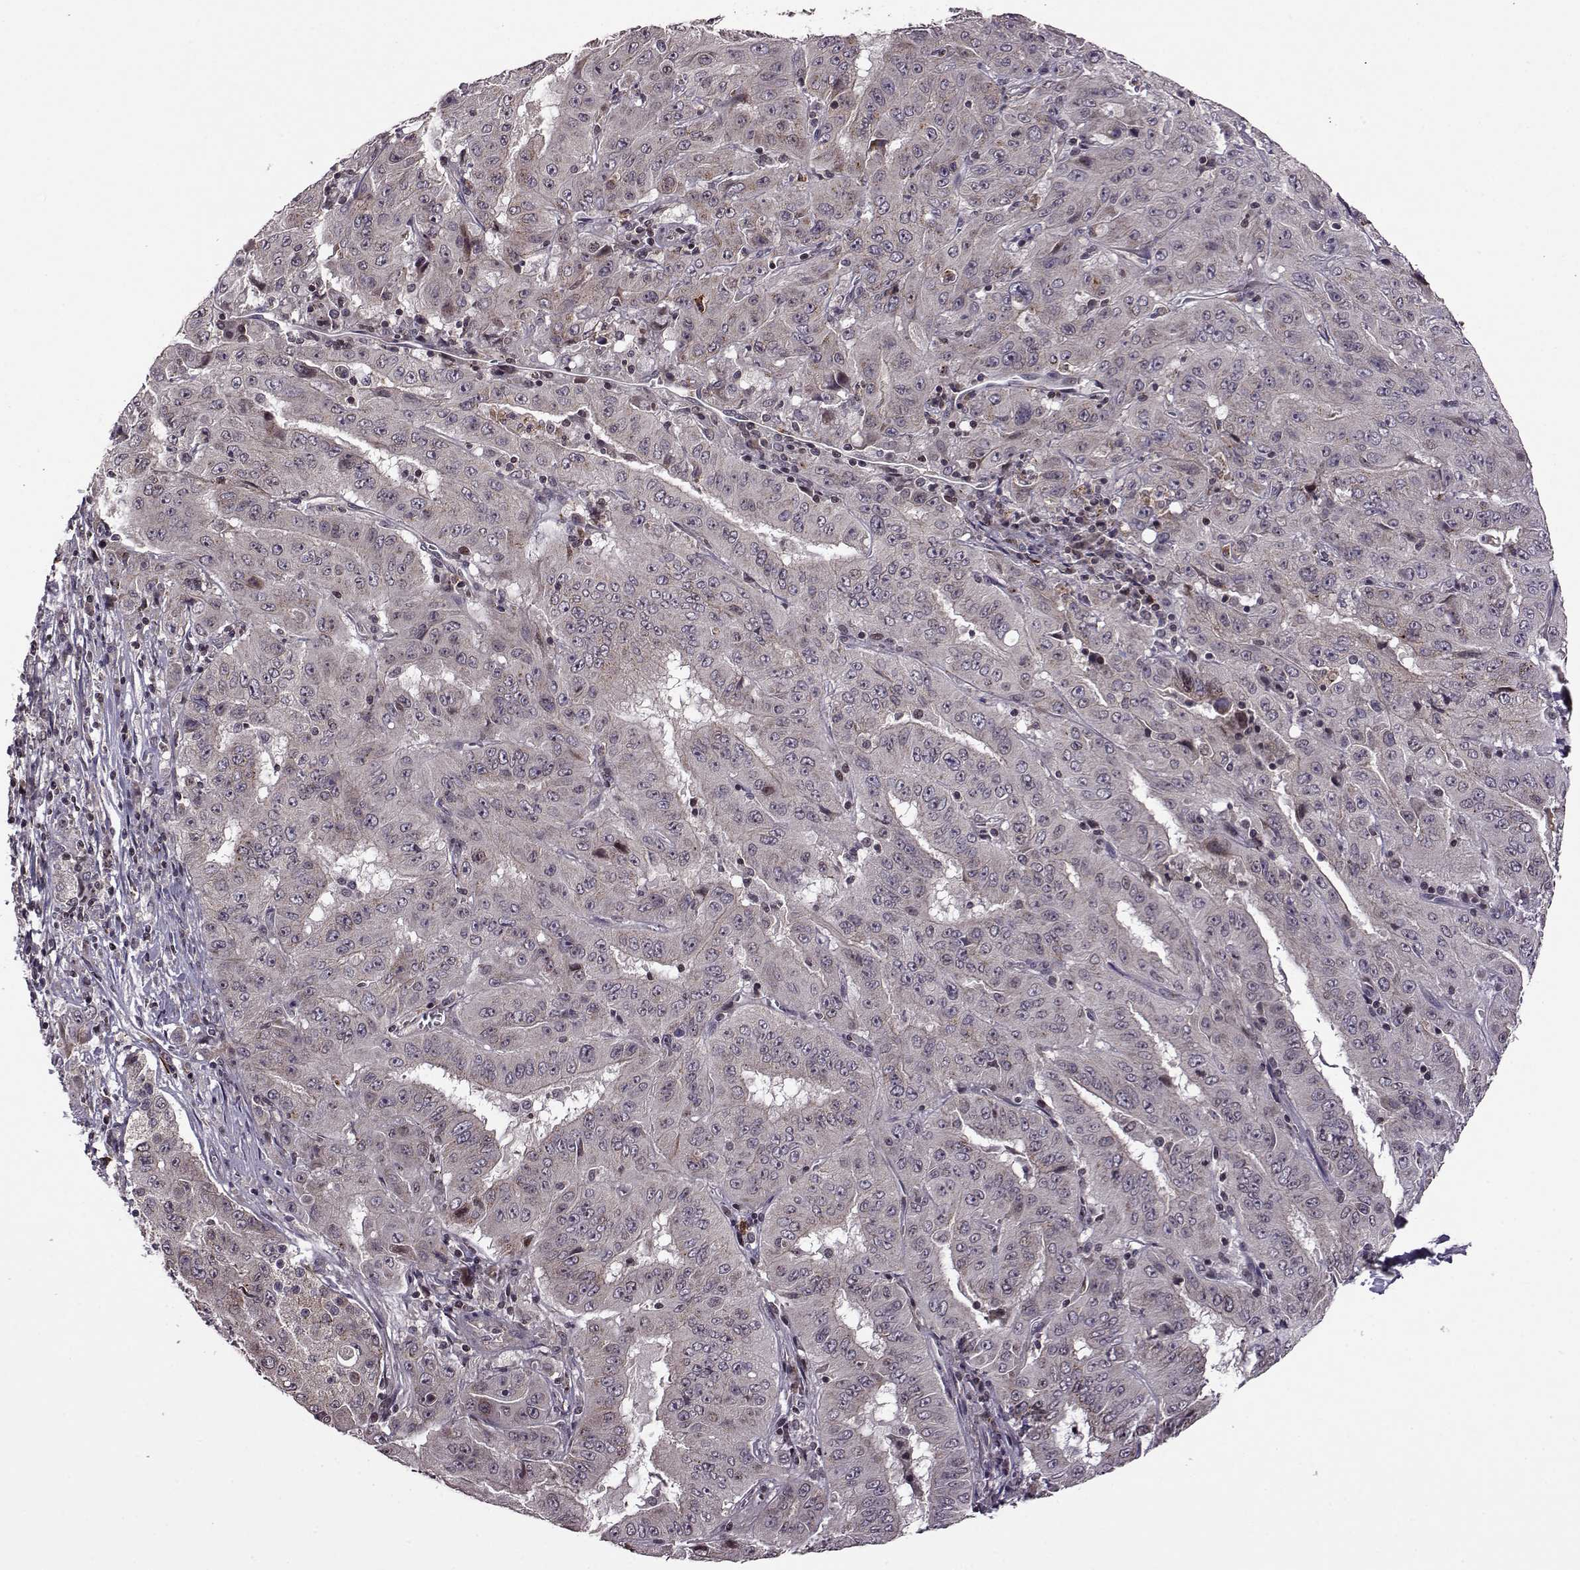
{"staining": {"intensity": "moderate", "quantity": "25%-75%", "location": "cytoplasmic/membranous"}, "tissue": "pancreatic cancer", "cell_type": "Tumor cells", "image_type": "cancer", "snomed": [{"axis": "morphology", "description": "Adenocarcinoma, NOS"}, {"axis": "topography", "description": "Pancreas"}], "caption": "Immunohistochemistry (DAB) staining of adenocarcinoma (pancreatic) exhibits moderate cytoplasmic/membranous protein expression in approximately 25%-75% of tumor cells.", "gene": "TRMU", "patient": {"sex": "male", "age": 63}}